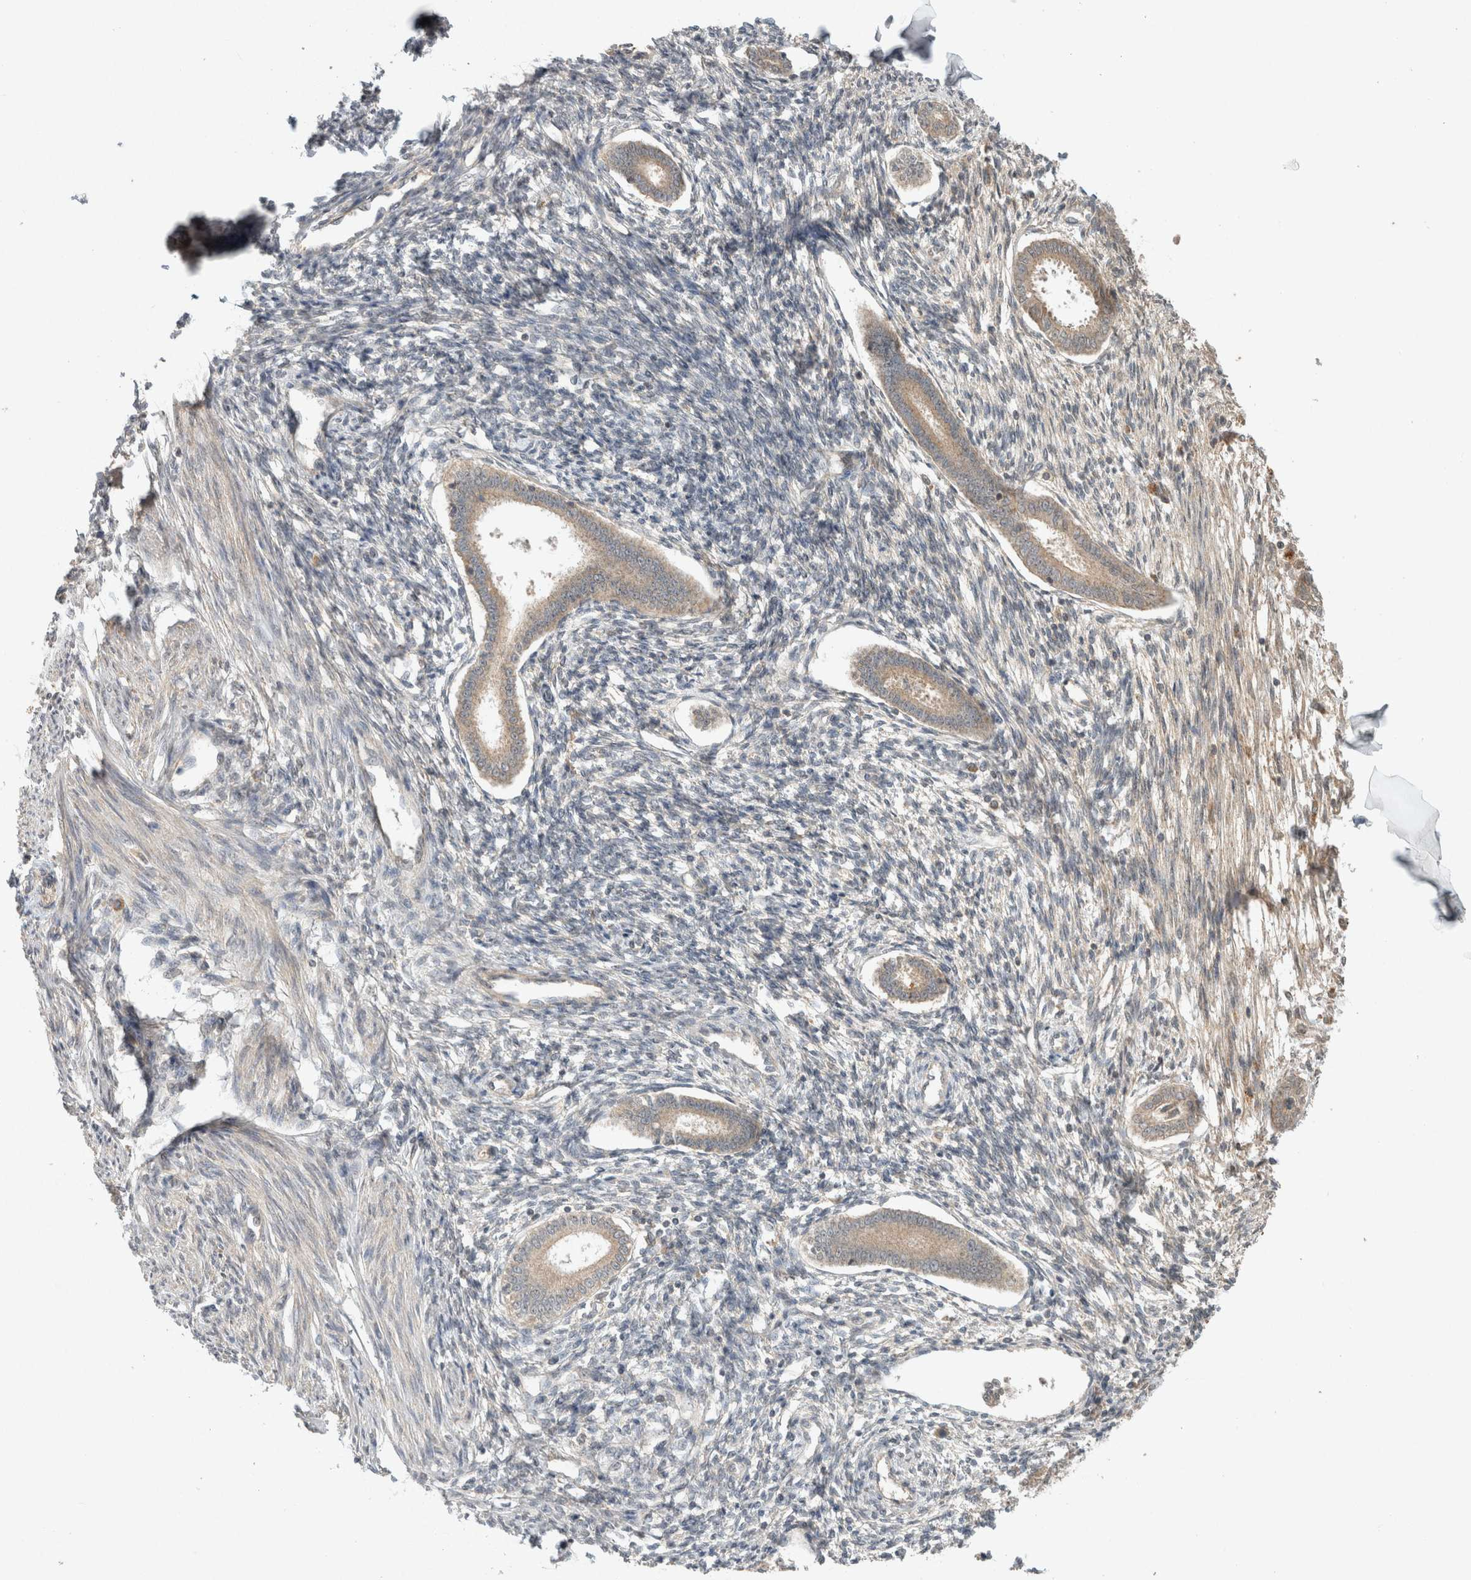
{"staining": {"intensity": "negative", "quantity": "none", "location": "none"}, "tissue": "endometrium", "cell_type": "Cells in endometrial stroma", "image_type": "normal", "snomed": [{"axis": "morphology", "description": "Normal tissue, NOS"}, {"axis": "topography", "description": "Endometrium"}], "caption": "High magnification brightfield microscopy of unremarkable endometrium stained with DAB (brown) and counterstained with hematoxylin (blue): cells in endometrial stroma show no significant expression. (Stains: DAB immunohistochemistry (IHC) with hematoxylin counter stain, Microscopy: brightfield microscopy at high magnification).", "gene": "LOXL2", "patient": {"sex": "female", "age": 56}}